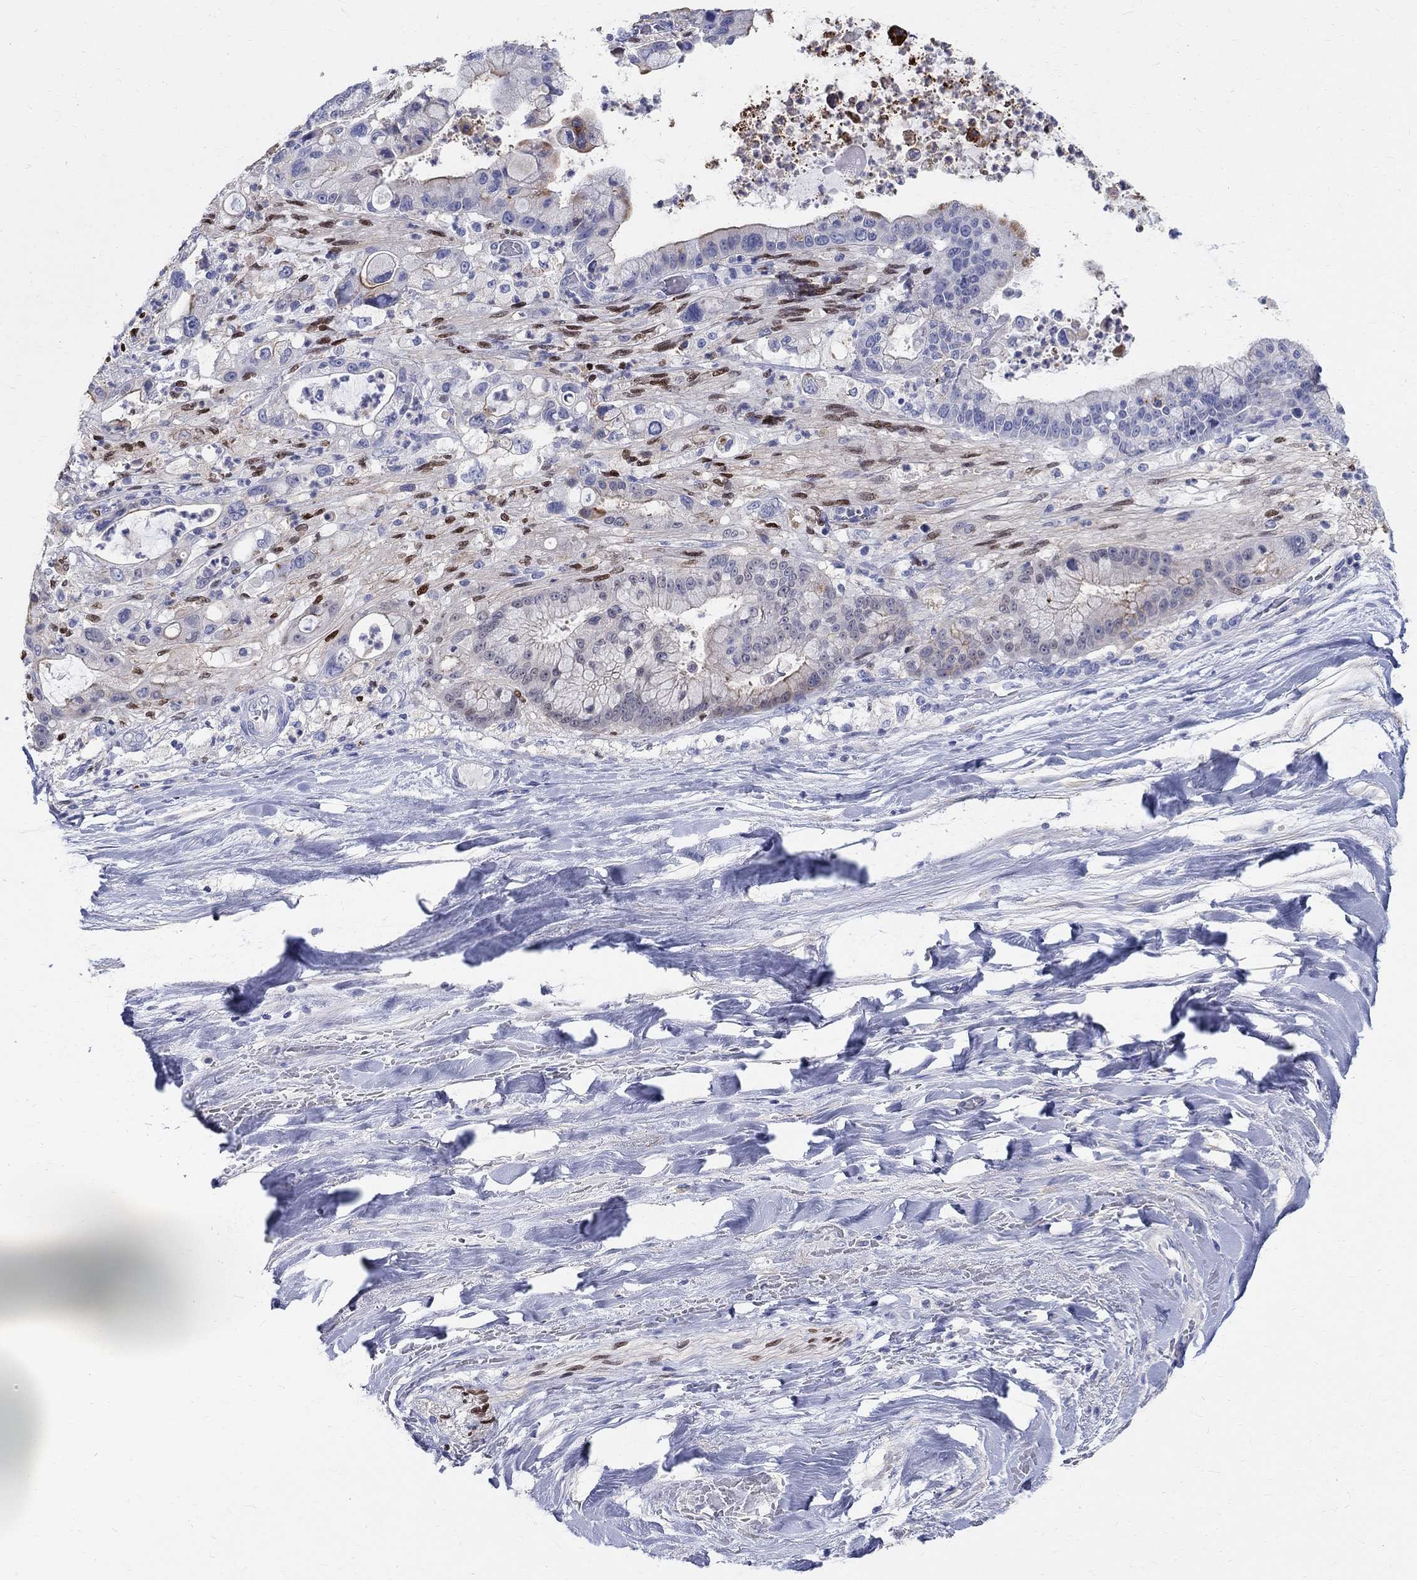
{"staining": {"intensity": "weak", "quantity": "<25%", "location": "cytoplasmic/membranous"}, "tissue": "liver cancer", "cell_type": "Tumor cells", "image_type": "cancer", "snomed": [{"axis": "morphology", "description": "Cholangiocarcinoma"}, {"axis": "topography", "description": "Liver"}], "caption": "Tumor cells show no significant protein staining in liver cancer (cholangiocarcinoma).", "gene": "SOX2", "patient": {"sex": "female", "age": 54}}